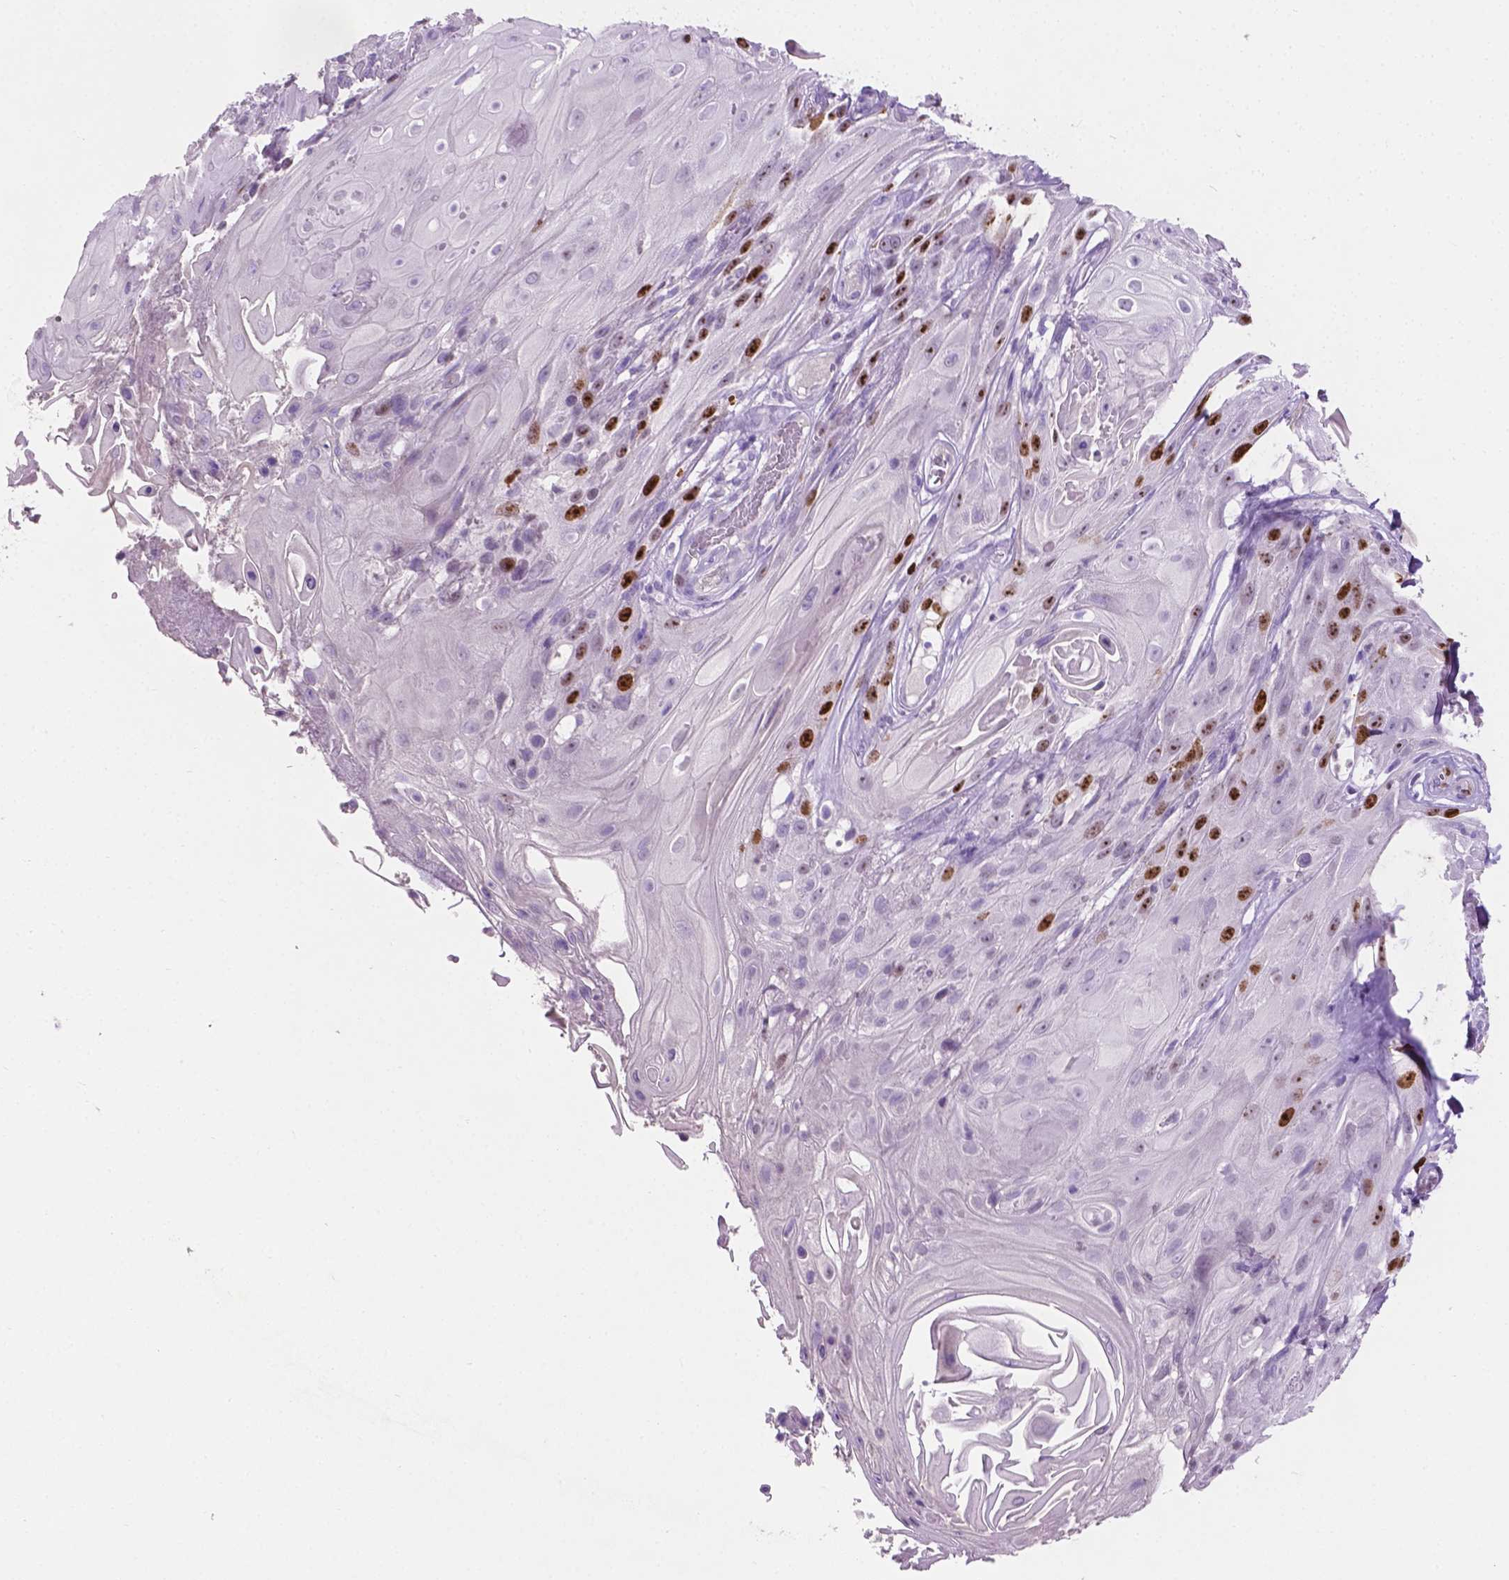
{"staining": {"intensity": "strong", "quantity": "25%-75%", "location": "nuclear"}, "tissue": "skin cancer", "cell_type": "Tumor cells", "image_type": "cancer", "snomed": [{"axis": "morphology", "description": "Squamous cell carcinoma, NOS"}, {"axis": "topography", "description": "Skin"}], "caption": "Human squamous cell carcinoma (skin) stained for a protein (brown) exhibits strong nuclear positive positivity in about 25%-75% of tumor cells.", "gene": "SIAH2", "patient": {"sex": "male", "age": 62}}